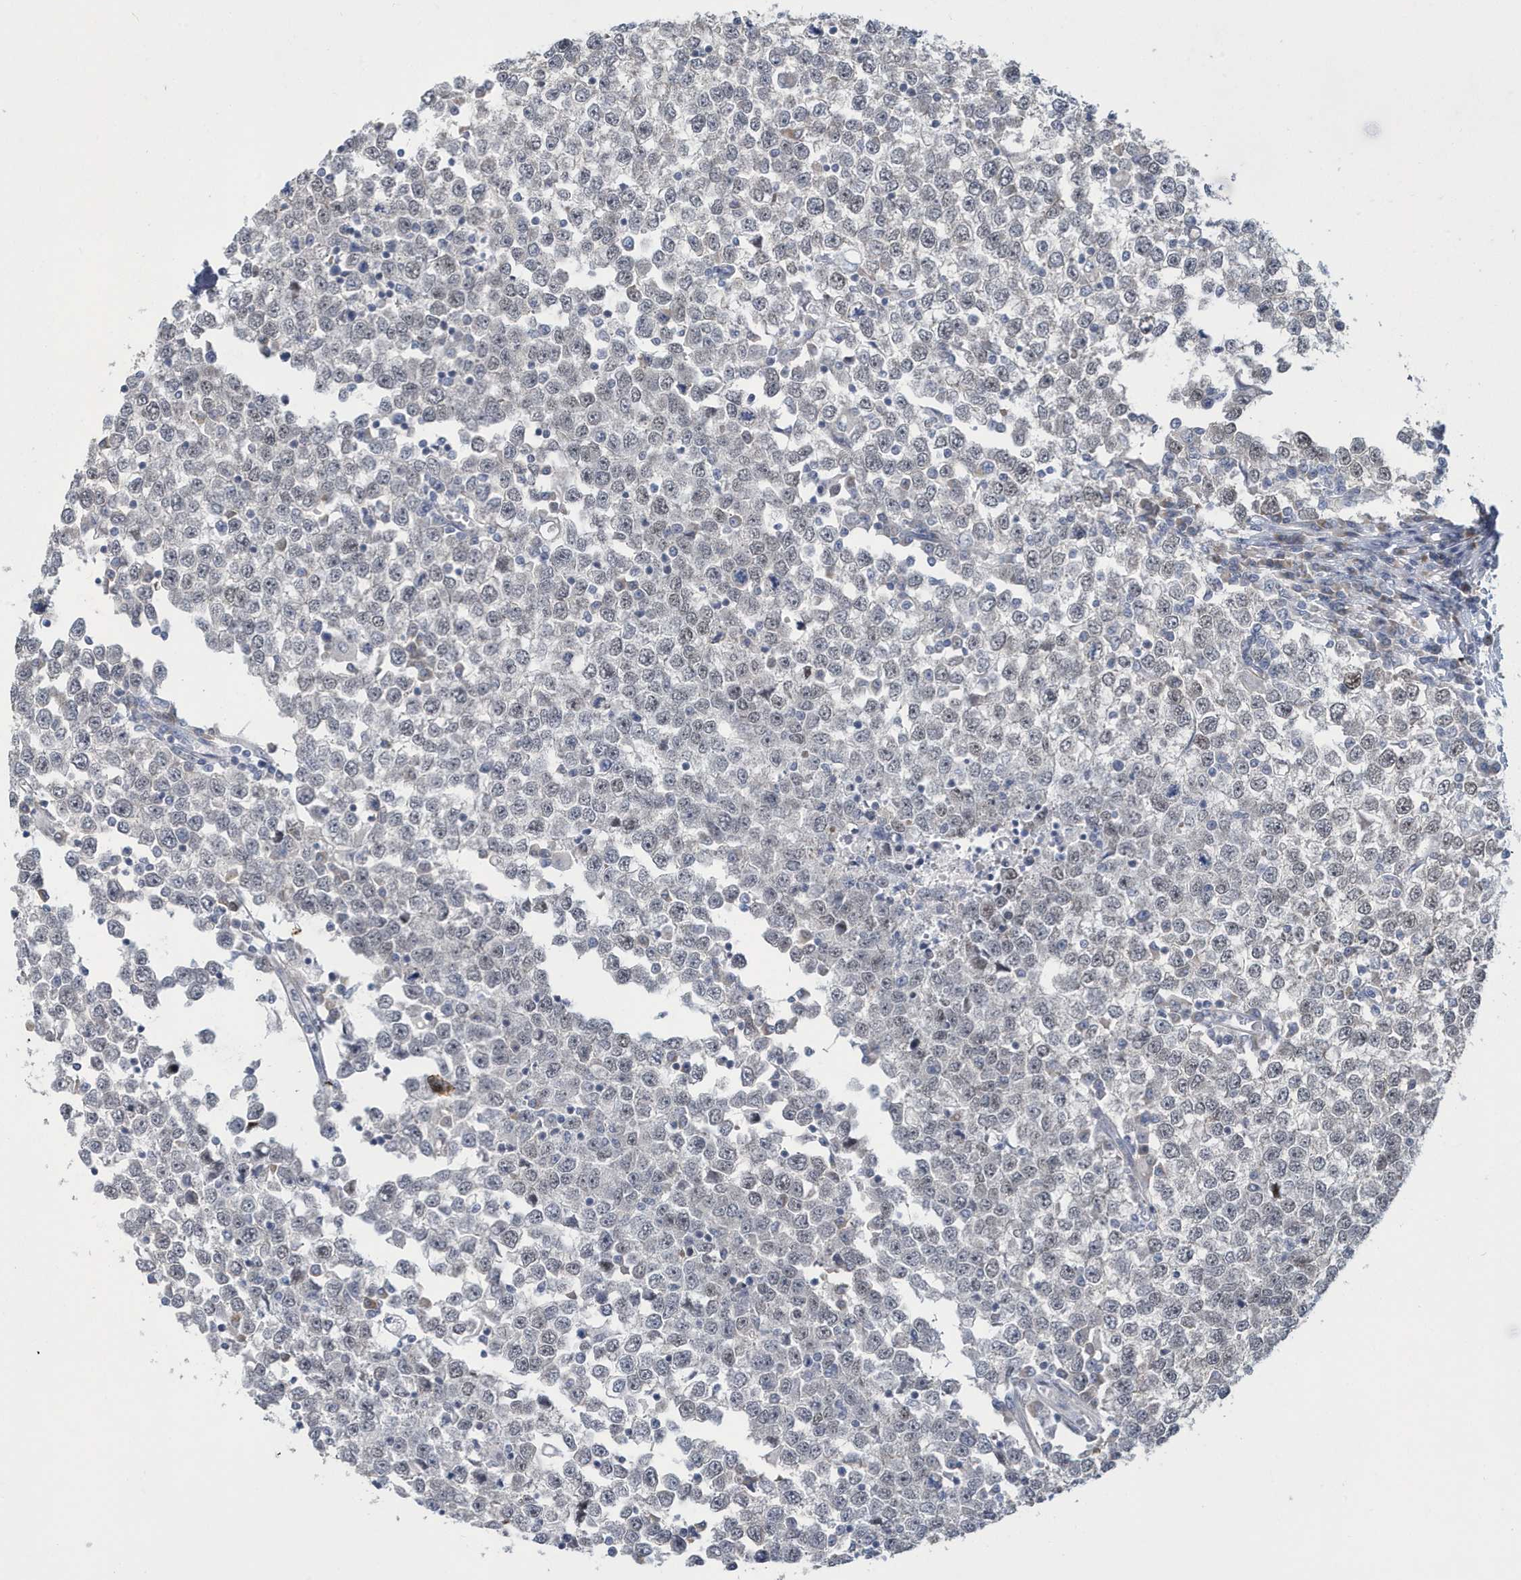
{"staining": {"intensity": "moderate", "quantity": "25%-75%", "location": "nuclear"}, "tissue": "testis cancer", "cell_type": "Tumor cells", "image_type": "cancer", "snomed": [{"axis": "morphology", "description": "Seminoma, NOS"}, {"axis": "topography", "description": "Testis"}], "caption": "The micrograph displays staining of testis cancer, revealing moderate nuclear protein positivity (brown color) within tumor cells.", "gene": "ZNF654", "patient": {"sex": "male", "age": 65}}